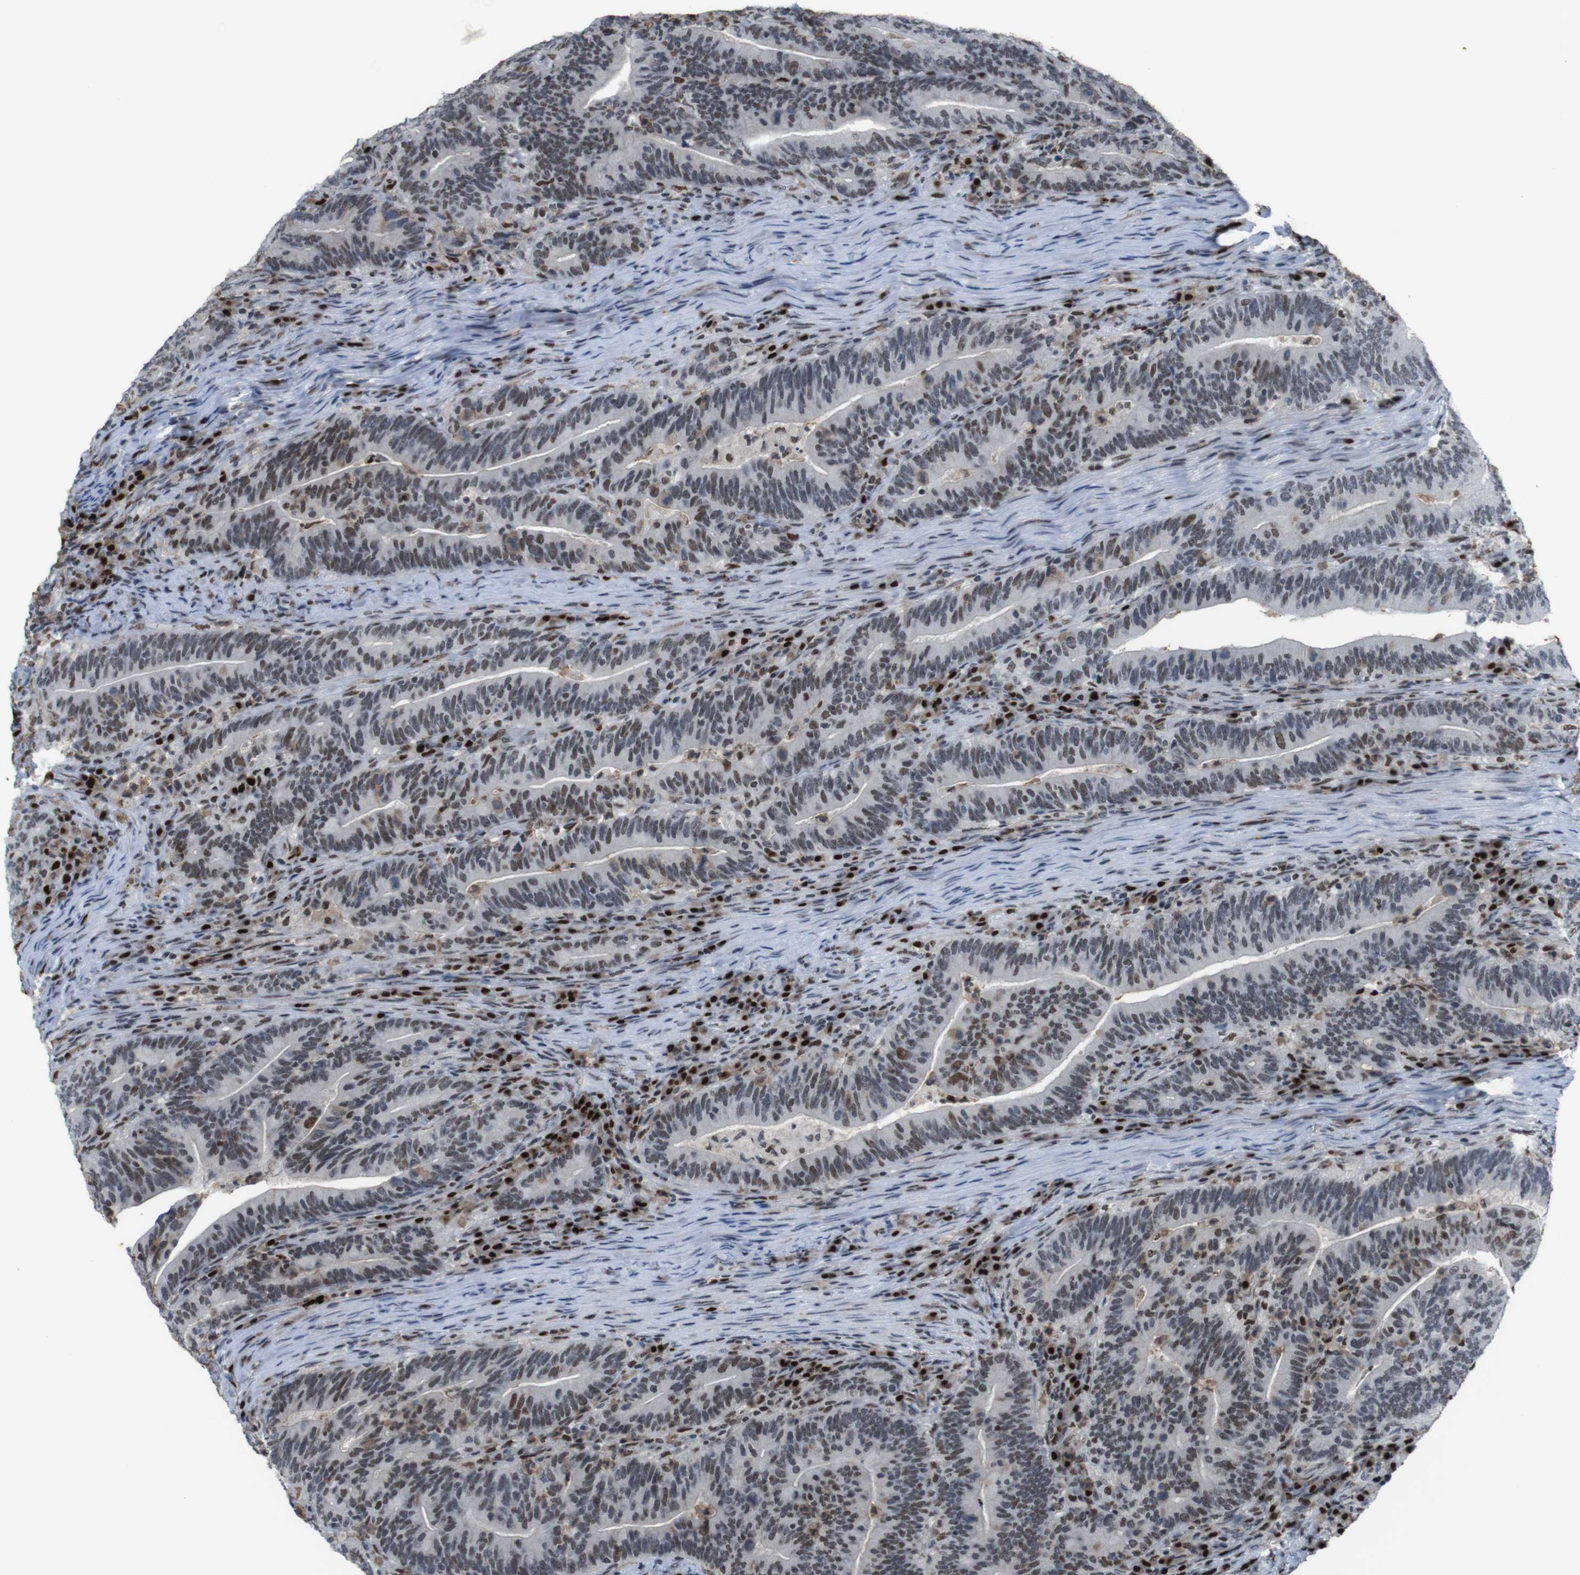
{"staining": {"intensity": "negative", "quantity": "none", "location": "none"}, "tissue": "colorectal cancer", "cell_type": "Tumor cells", "image_type": "cancer", "snomed": [{"axis": "morphology", "description": "Normal tissue, NOS"}, {"axis": "morphology", "description": "Adenocarcinoma, NOS"}, {"axis": "topography", "description": "Colon"}], "caption": "DAB (3,3'-diaminobenzidine) immunohistochemical staining of human adenocarcinoma (colorectal) reveals no significant staining in tumor cells.", "gene": "SUB1", "patient": {"sex": "female", "age": 66}}